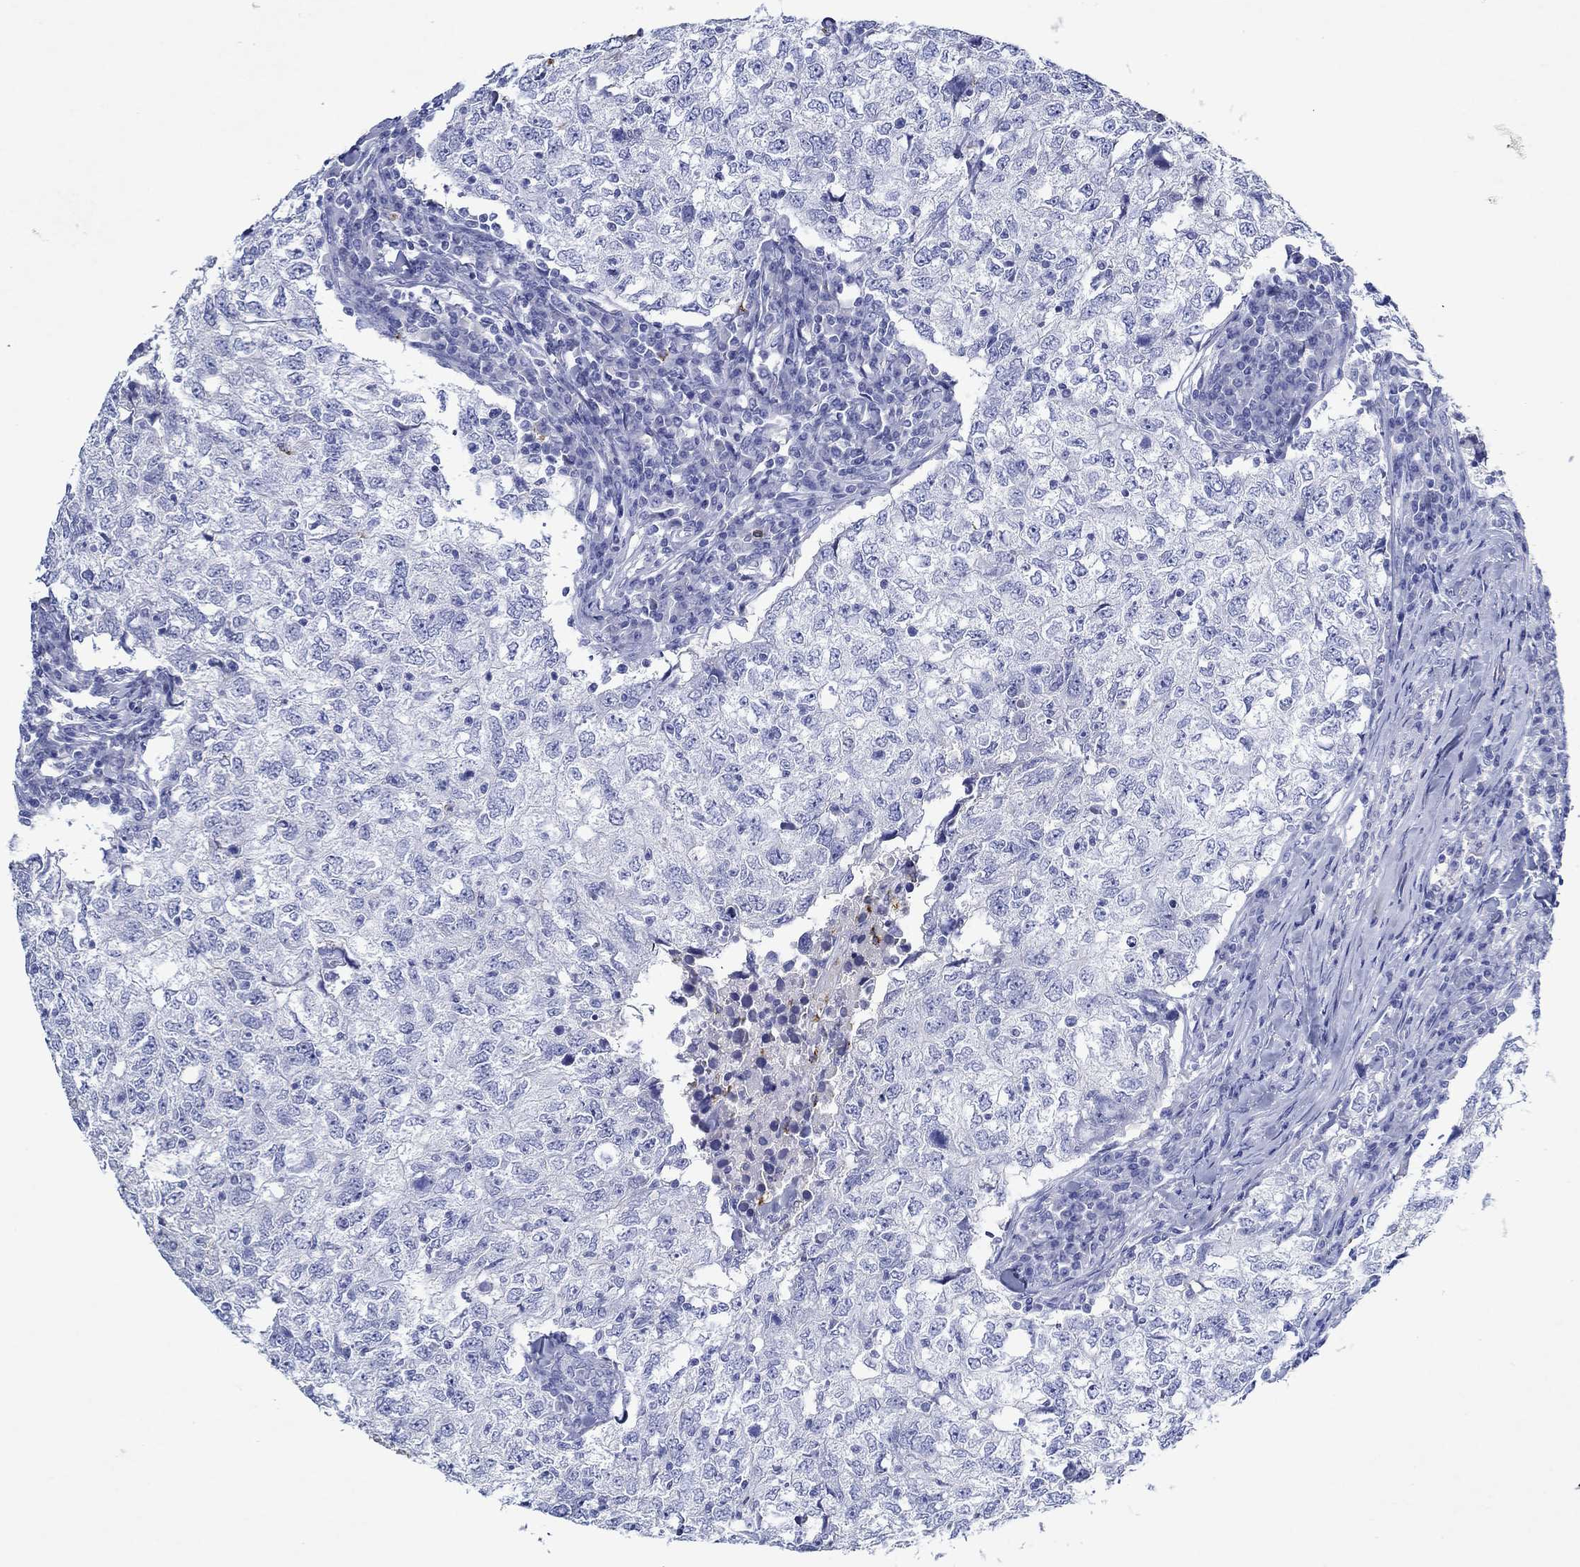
{"staining": {"intensity": "negative", "quantity": "none", "location": "none"}, "tissue": "breast cancer", "cell_type": "Tumor cells", "image_type": "cancer", "snomed": [{"axis": "morphology", "description": "Duct carcinoma"}, {"axis": "topography", "description": "Breast"}], "caption": "Immunohistochemical staining of breast cancer (infiltrating ductal carcinoma) displays no significant staining in tumor cells.", "gene": "EPX", "patient": {"sex": "female", "age": 30}}